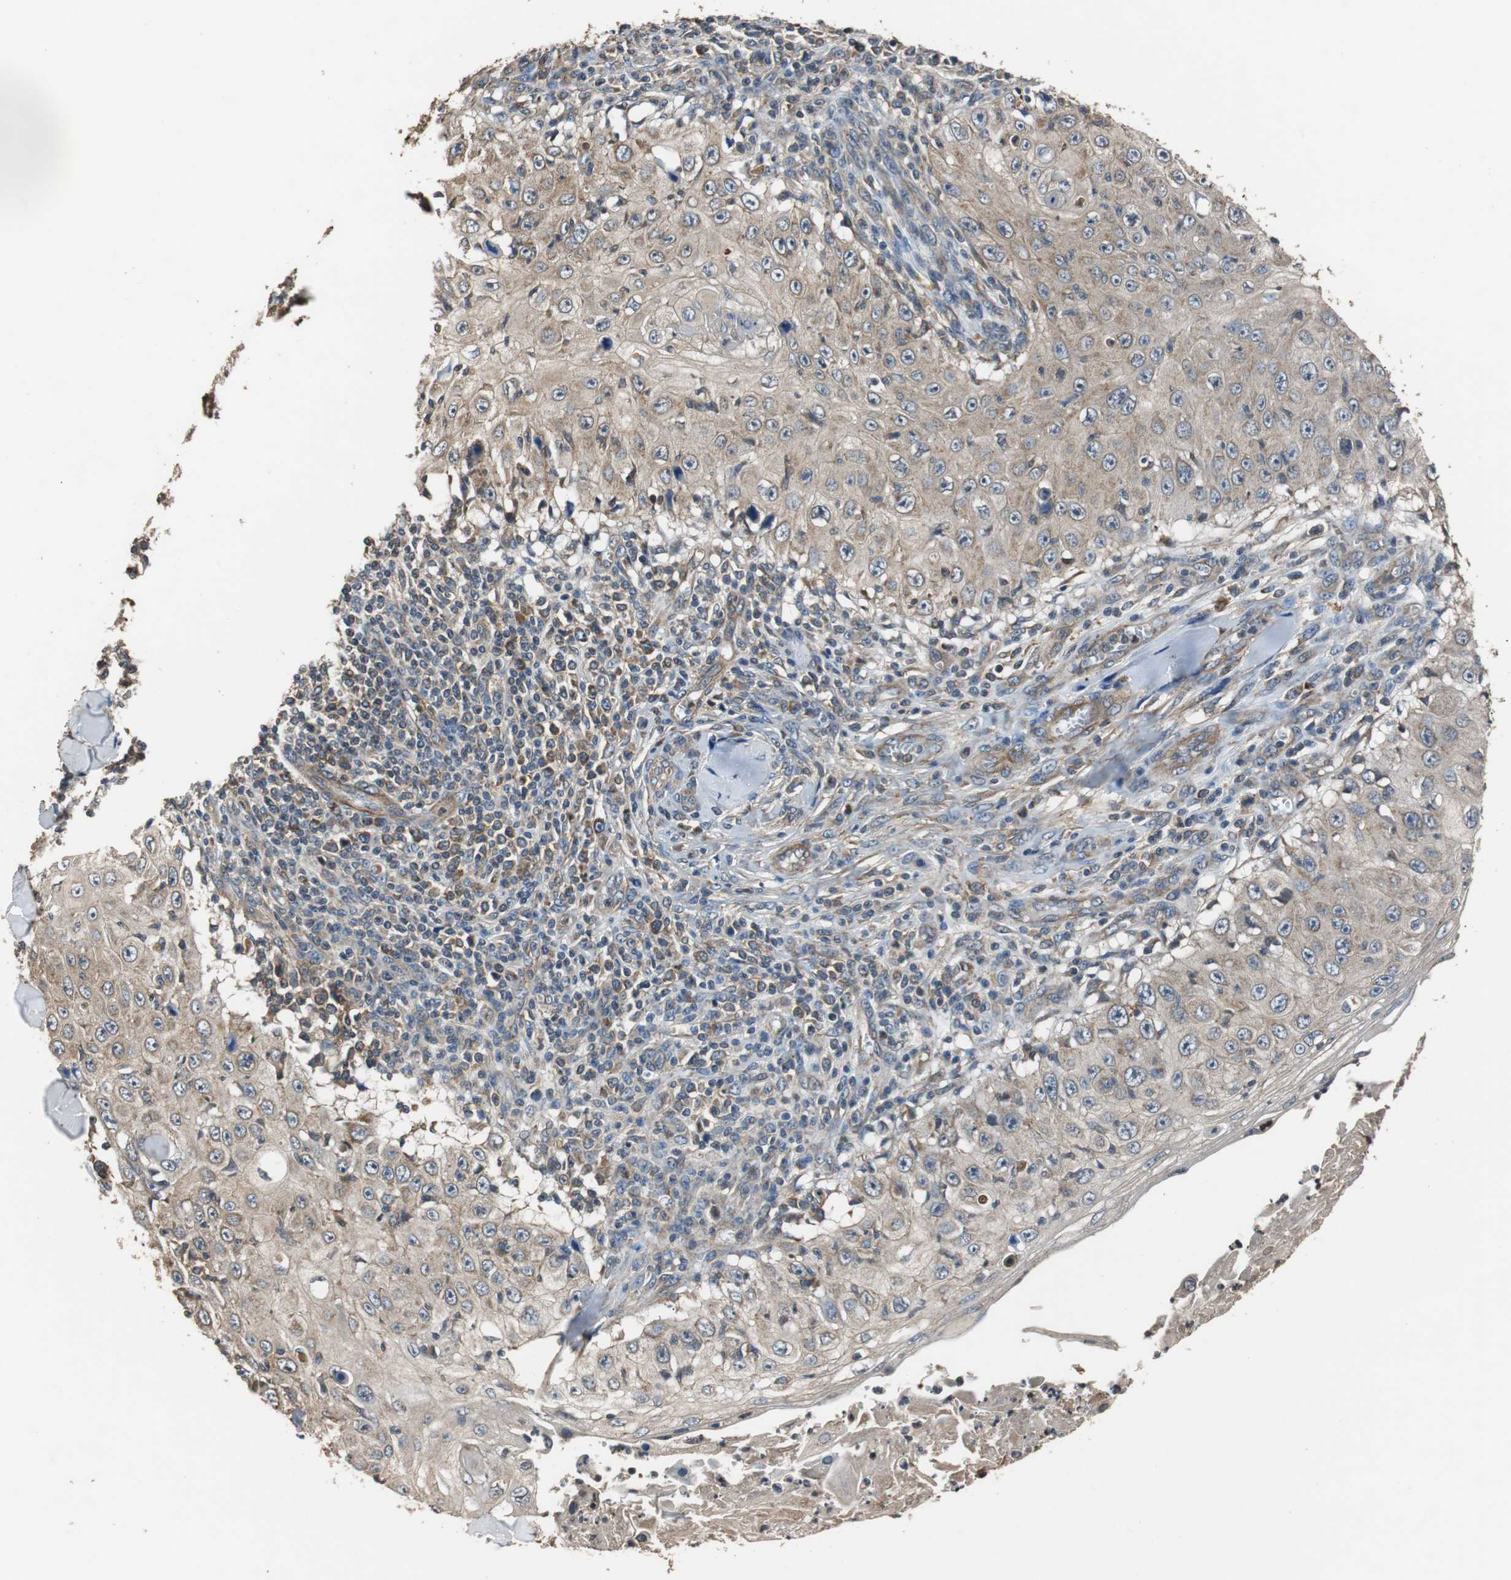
{"staining": {"intensity": "weak", "quantity": ">75%", "location": "cytoplasmic/membranous"}, "tissue": "skin cancer", "cell_type": "Tumor cells", "image_type": "cancer", "snomed": [{"axis": "morphology", "description": "Squamous cell carcinoma, NOS"}, {"axis": "topography", "description": "Skin"}], "caption": "Immunohistochemistry (IHC) micrograph of neoplastic tissue: human skin cancer stained using IHC shows low levels of weak protein expression localized specifically in the cytoplasmic/membranous of tumor cells, appearing as a cytoplasmic/membranous brown color.", "gene": "PITRM1", "patient": {"sex": "male", "age": 86}}